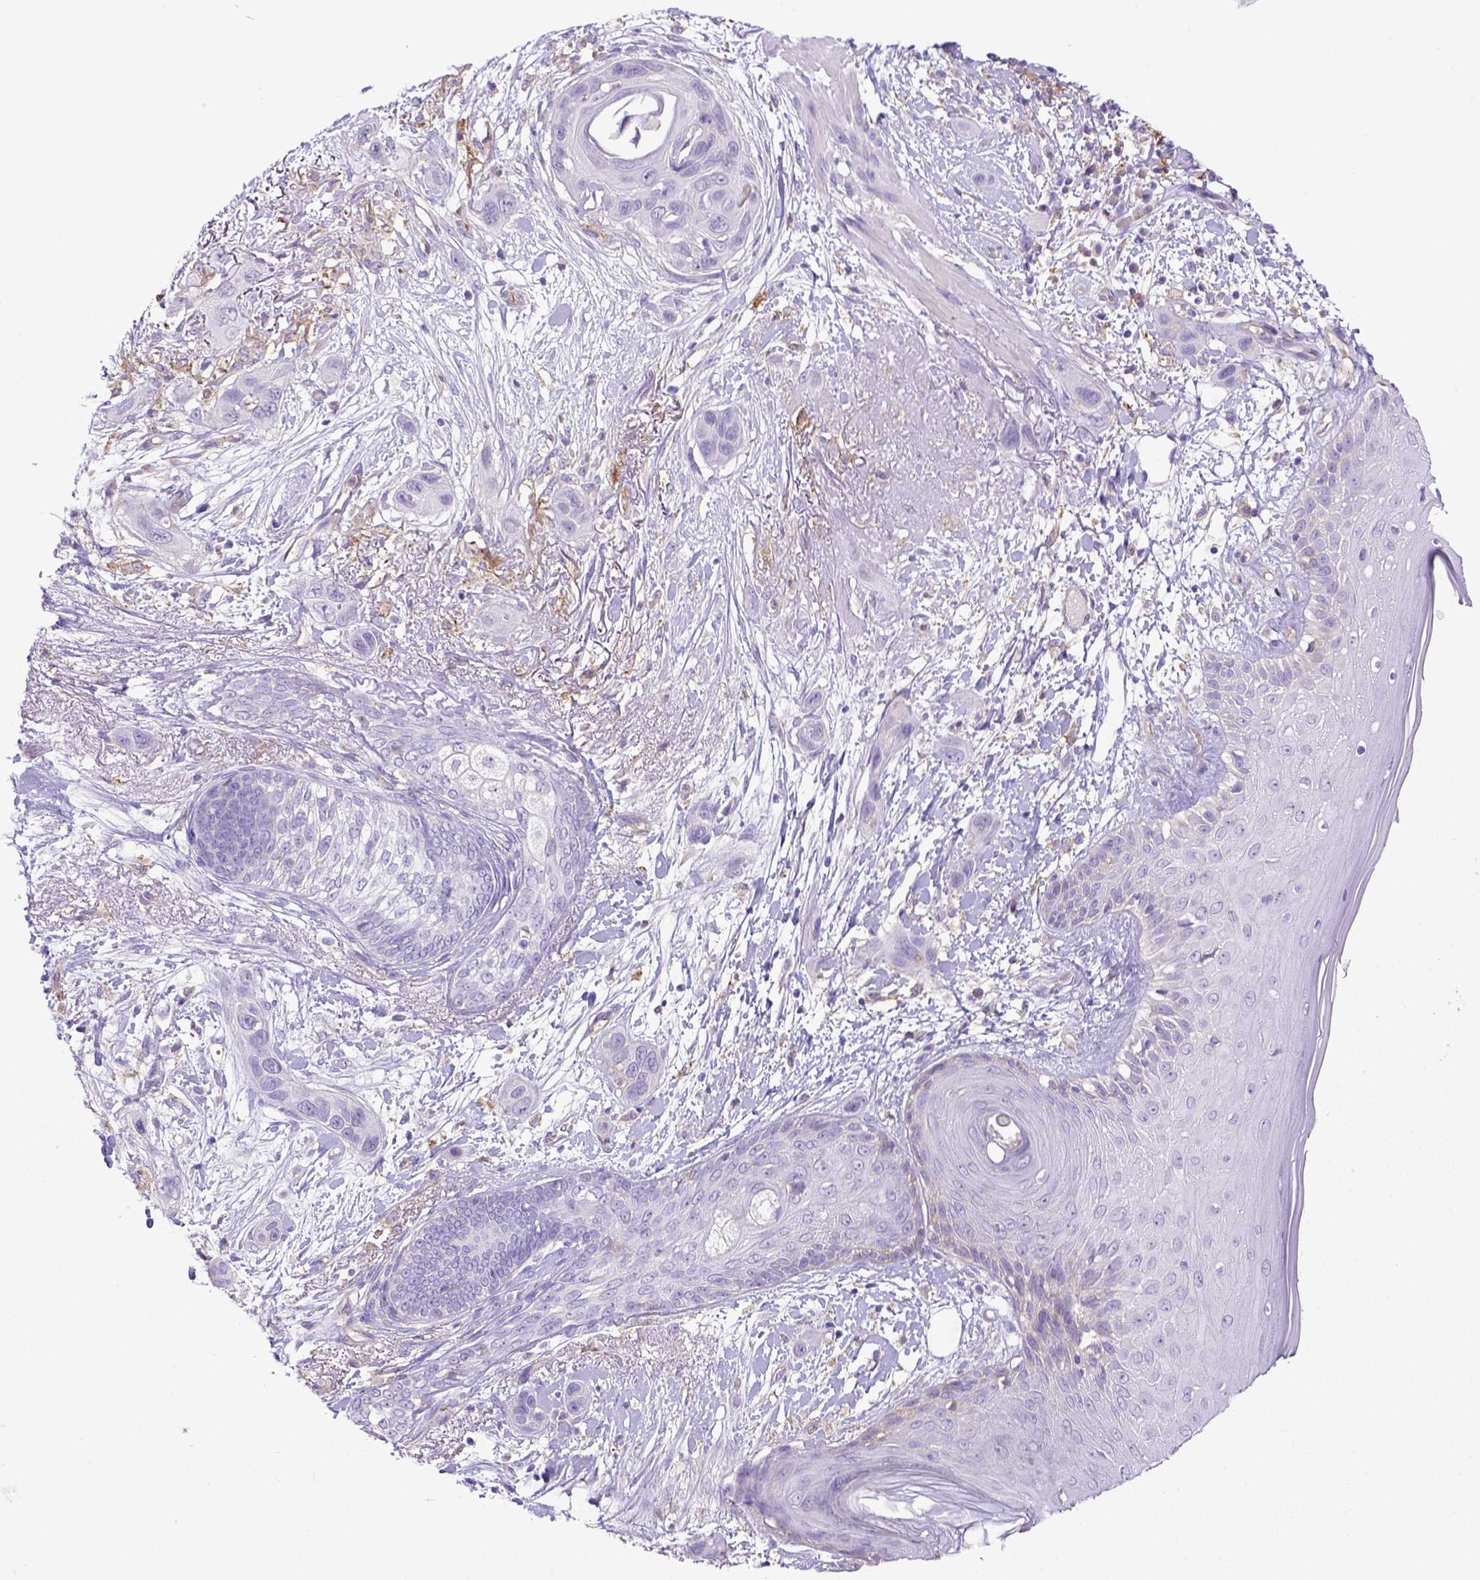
{"staining": {"intensity": "negative", "quantity": "none", "location": "none"}, "tissue": "skin cancer", "cell_type": "Tumor cells", "image_type": "cancer", "snomed": [{"axis": "morphology", "description": "Squamous cell carcinoma, NOS"}, {"axis": "topography", "description": "Skin"}], "caption": "Immunohistochemistry (IHC) of human skin squamous cell carcinoma displays no staining in tumor cells.", "gene": "CD40", "patient": {"sex": "male", "age": 79}}